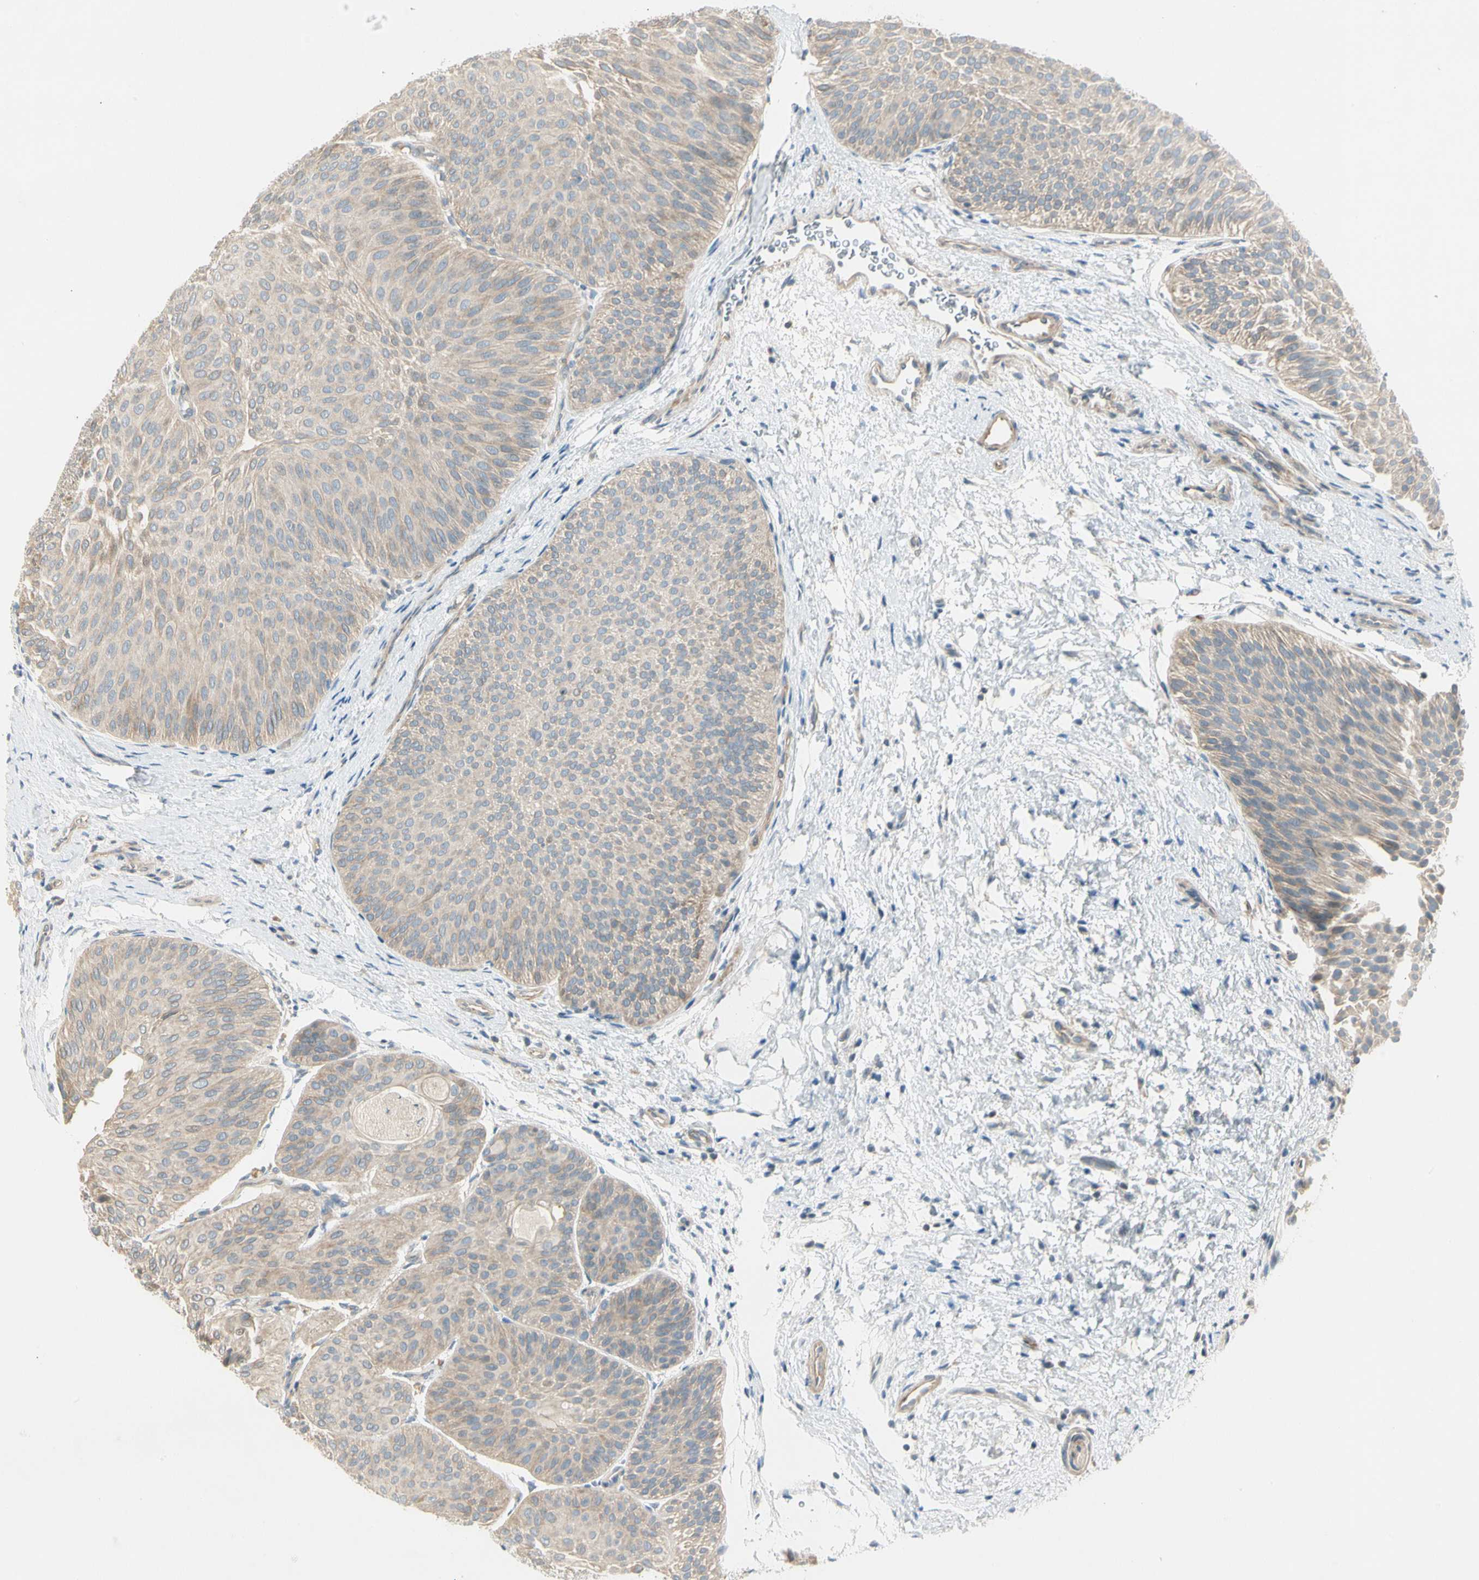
{"staining": {"intensity": "weak", "quantity": ">75%", "location": "cytoplasmic/membranous"}, "tissue": "urothelial cancer", "cell_type": "Tumor cells", "image_type": "cancer", "snomed": [{"axis": "morphology", "description": "Urothelial carcinoma, Low grade"}, {"axis": "topography", "description": "Urinary bladder"}], "caption": "Tumor cells exhibit weak cytoplasmic/membranous positivity in about >75% of cells in urothelial cancer.", "gene": "ADGRA3", "patient": {"sex": "female", "age": 60}}